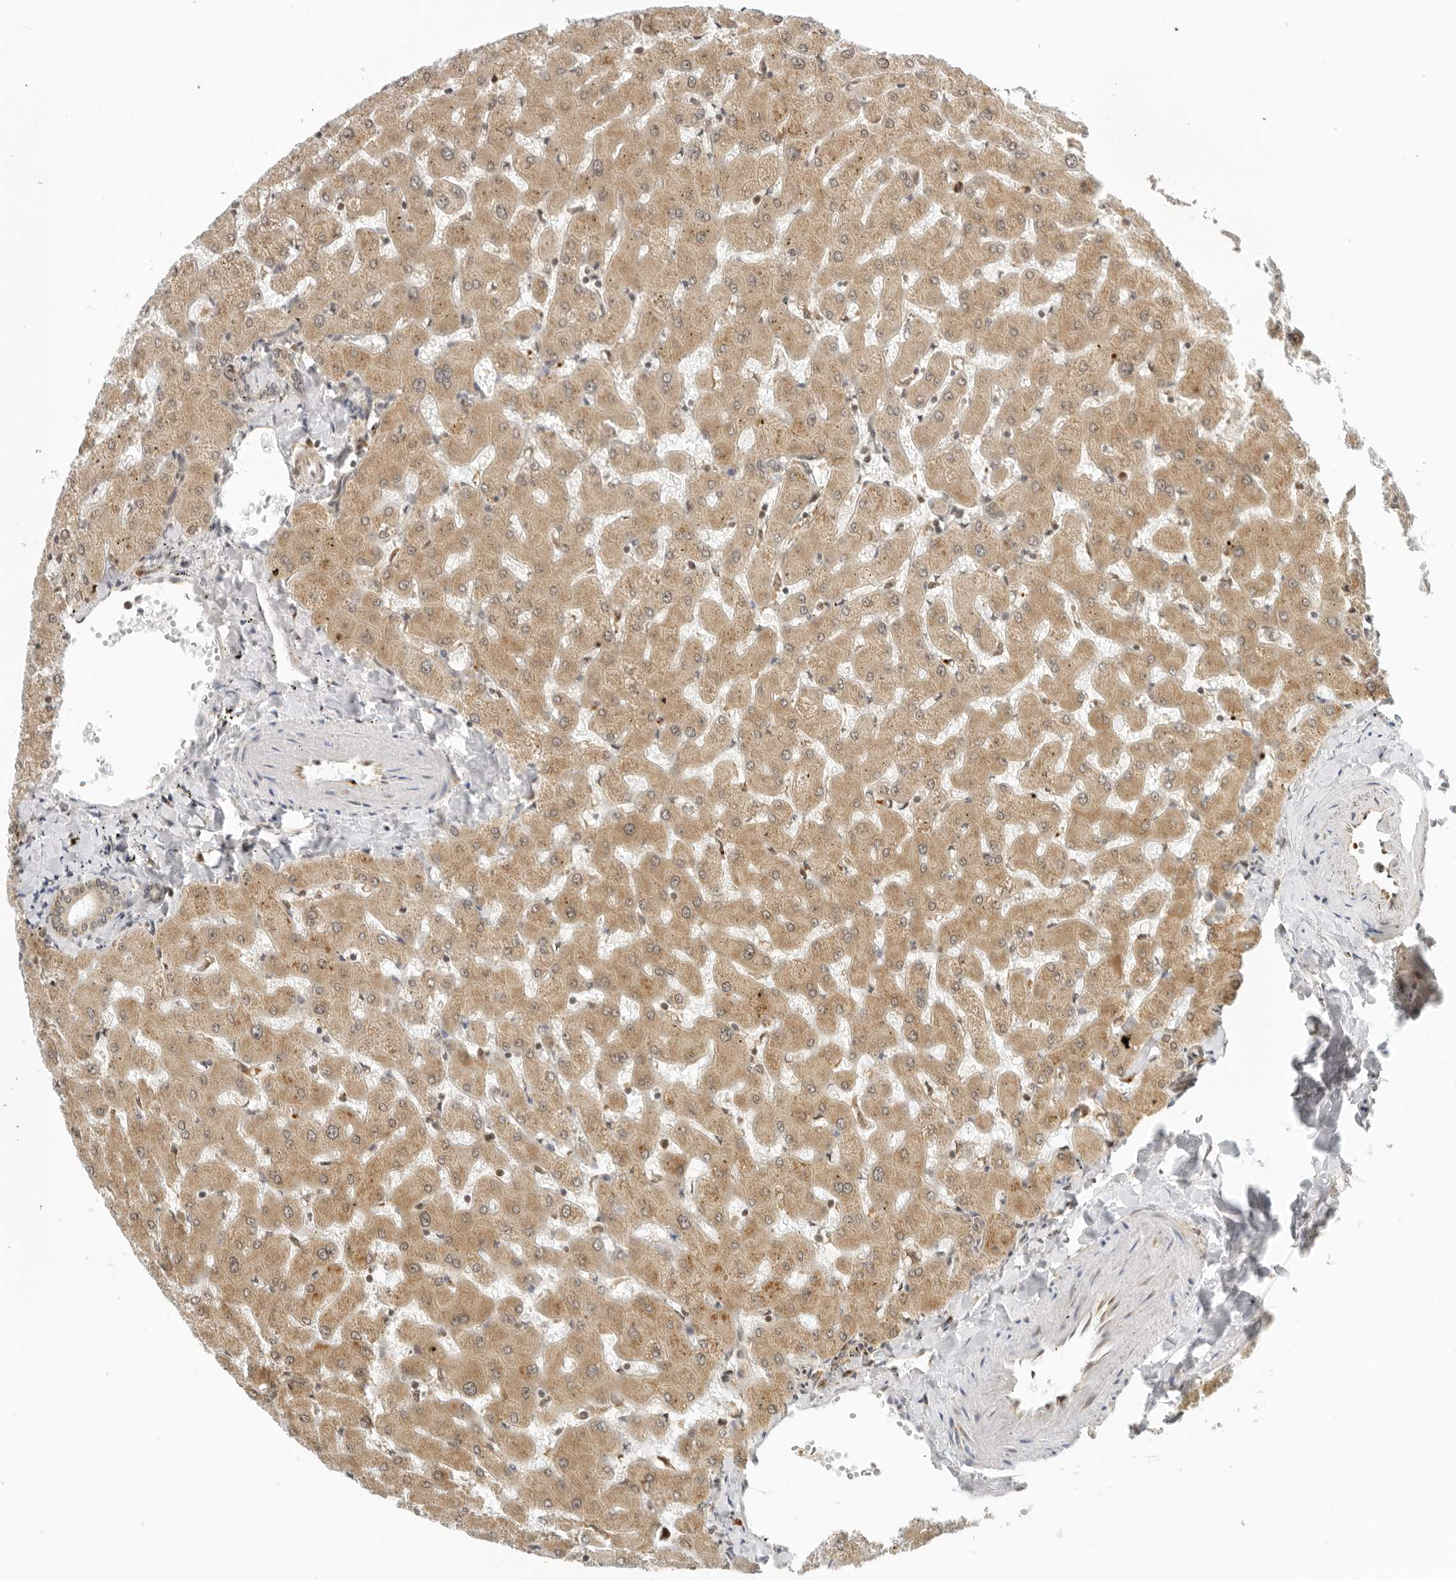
{"staining": {"intensity": "weak", "quantity": ">75%", "location": "cytoplasmic/membranous"}, "tissue": "liver", "cell_type": "Cholangiocytes", "image_type": "normal", "snomed": [{"axis": "morphology", "description": "Normal tissue, NOS"}, {"axis": "topography", "description": "Liver"}], "caption": "Immunohistochemistry (IHC) (DAB) staining of benign liver reveals weak cytoplasmic/membranous protein positivity in about >75% of cholangiocytes. (brown staining indicates protein expression, while blue staining denotes nuclei).", "gene": "RC3H1", "patient": {"sex": "female", "age": 63}}